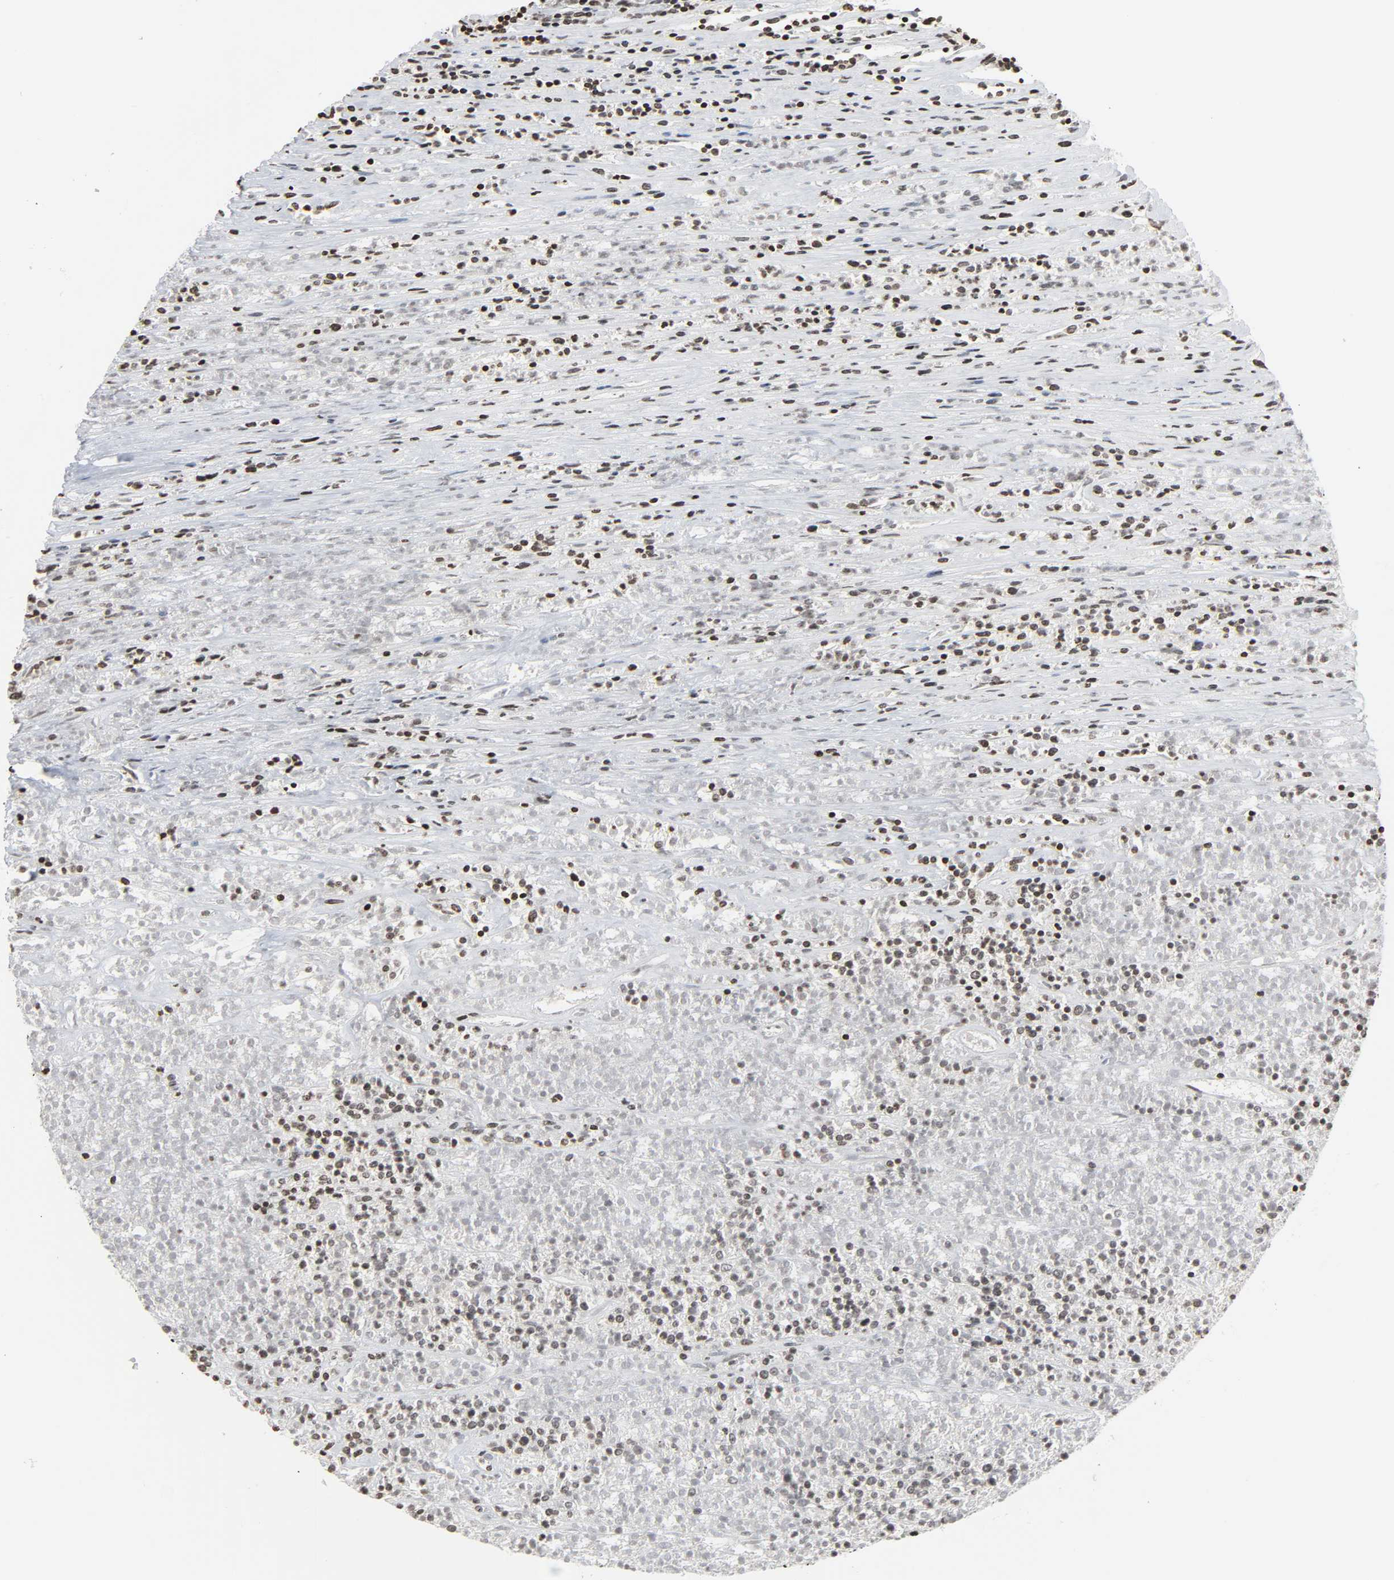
{"staining": {"intensity": "weak", "quantity": ">75%", "location": "nuclear"}, "tissue": "lymphoma", "cell_type": "Tumor cells", "image_type": "cancer", "snomed": [{"axis": "morphology", "description": "Malignant lymphoma, non-Hodgkin's type, High grade"}, {"axis": "topography", "description": "Lymph node"}], "caption": "Immunohistochemical staining of human lymphoma shows weak nuclear protein expression in approximately >75% of tumor cells.", "gene": "ELAVL1", "patient": {"sex": "female", "age": 73}}